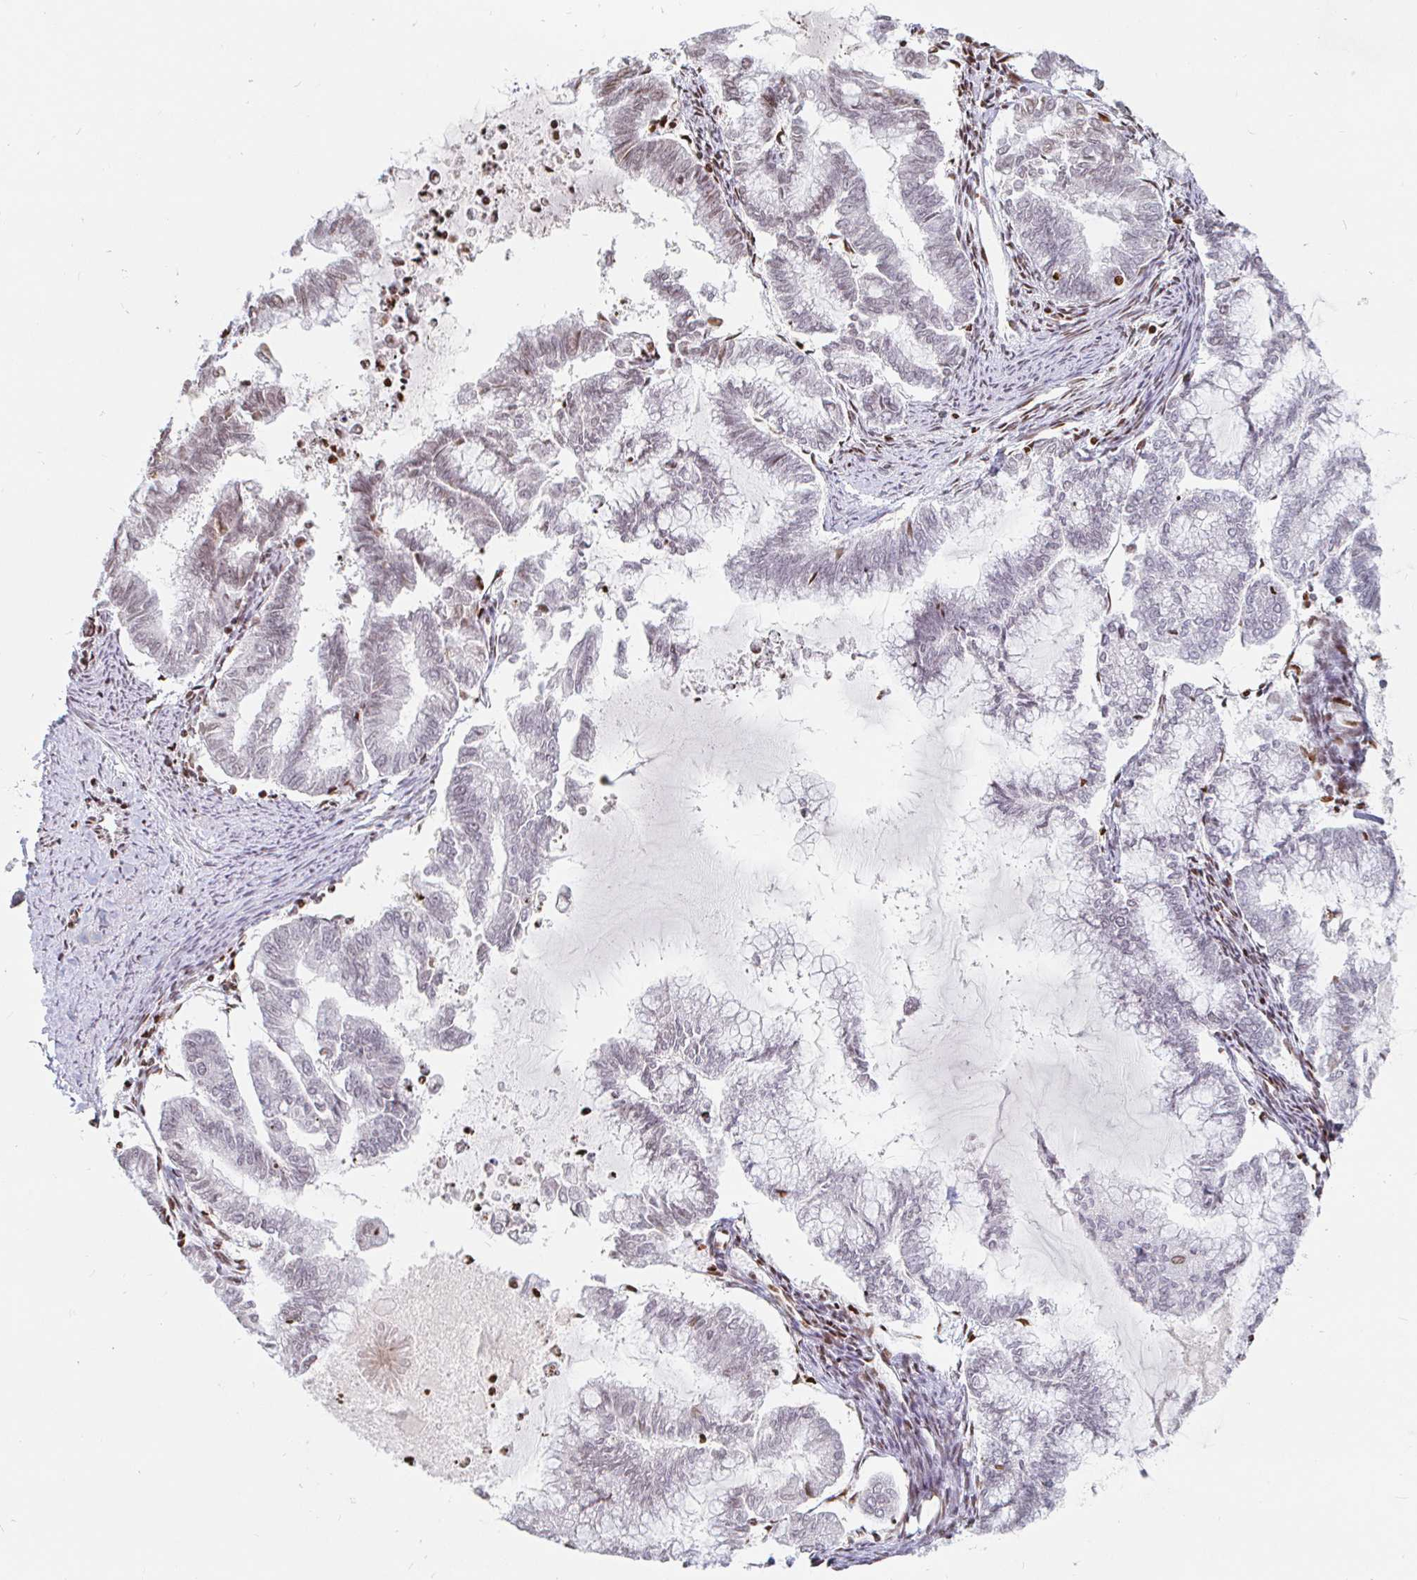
{"staining": {"intensity": "weak", "quantity": "<25%", "location": "nuclear"}, "tissue": "endometrial cancer", "cell_type": "Tumor cells", "image_type": "cancer", "snomed": [{"axis": "morphology", "description": "Adenocarcinoma, NOS"}, {"axis": "topography", "description": "Endometrium"}], "caption": "Immunohistochemistry (IHC) image of neoplastic tissue: human endometrial cancer (adenocarcinoma) stained with DAB (3,3'-diaminobenzidine) demonstrates no significant protein expression in tumor cells. Nuclei are stained in blue.", "gene": "HOXC10", "patient": {"sex": "female", "age": 79}}